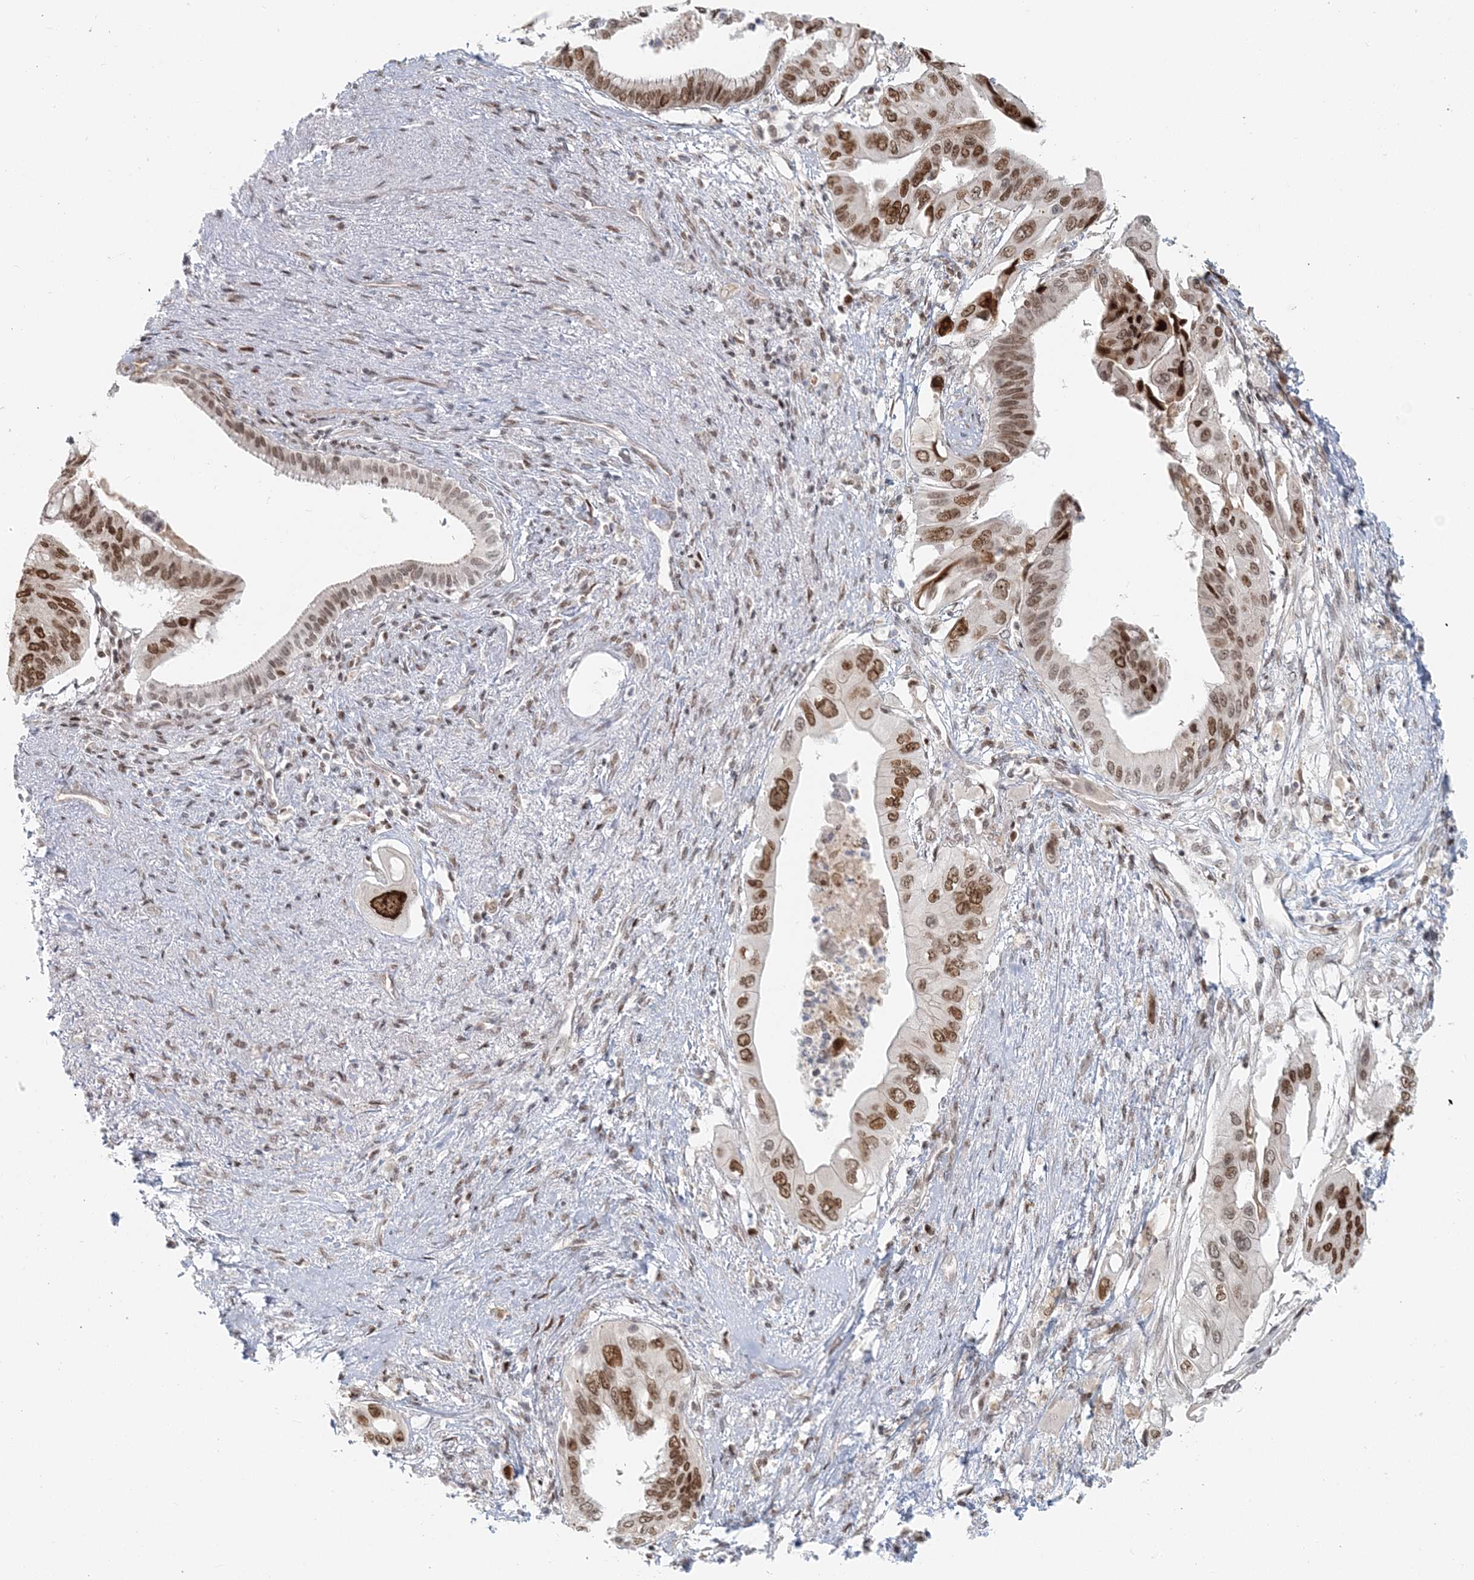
{"staining": {"intensity": "moderate", "quantity": ">75%", "location": "nuclear"}, "tissue": "pancreatic cancer", "cell_type": "Tumor cells", "image_type": "cancer", "snomed": [{"axis": "morphology", "description": "Adenocarcinoma, NOS"}, {"axis": "topography", "description": "Pancreas"}], "caption": "Tumor cells reveal moderate nuclear positivity in about >75% of cells in adenocarcinoma (pancreatic).", "gene": "BAZ1B", "patient": {"sex": "male", "age": 66}}